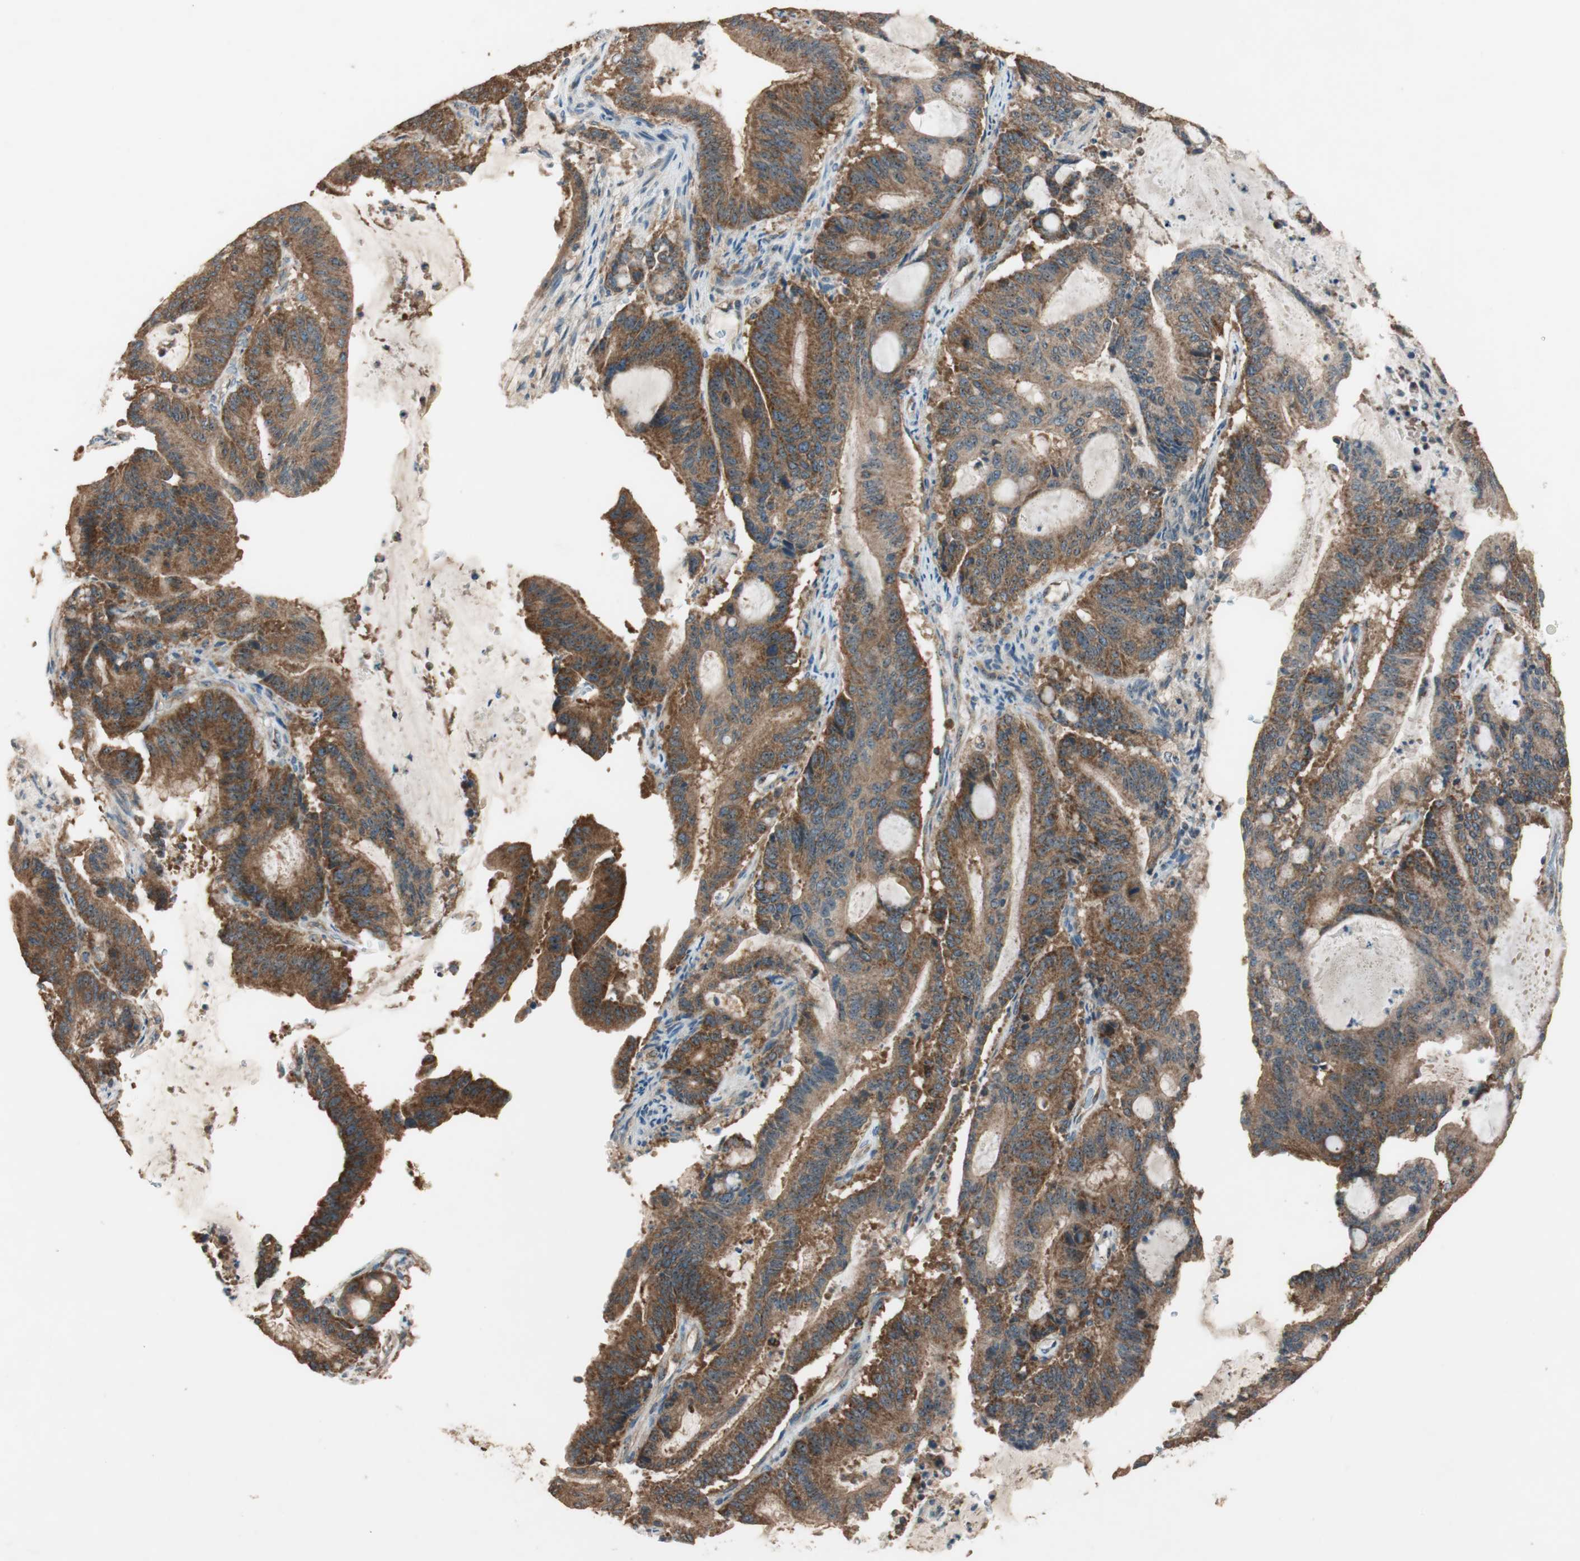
{"staining": {"intensity": "strong", "quantity": ">75%", "location": "cytoplasmic/membranous,nuclear"}, "tissue": "liver cancer", "cell_type": "Tumor cells", "image_type": "cancer", "snomed": [{"axis": "morphology", "description": "Cholangiocarcinoma"}, {"axis": "topography", "description": "Liver"}], "caption": "Liver cholangiocarcinoma stained with DAB IHC demonstrates high levels of strong cytoplasmic/membranous and nuclear expression in about >75% of tumor cells. (IHC, brightfield microscopy, high magnification).", "gene": "CC2D1A", "patient": {"sex": "female", "age": 73}}